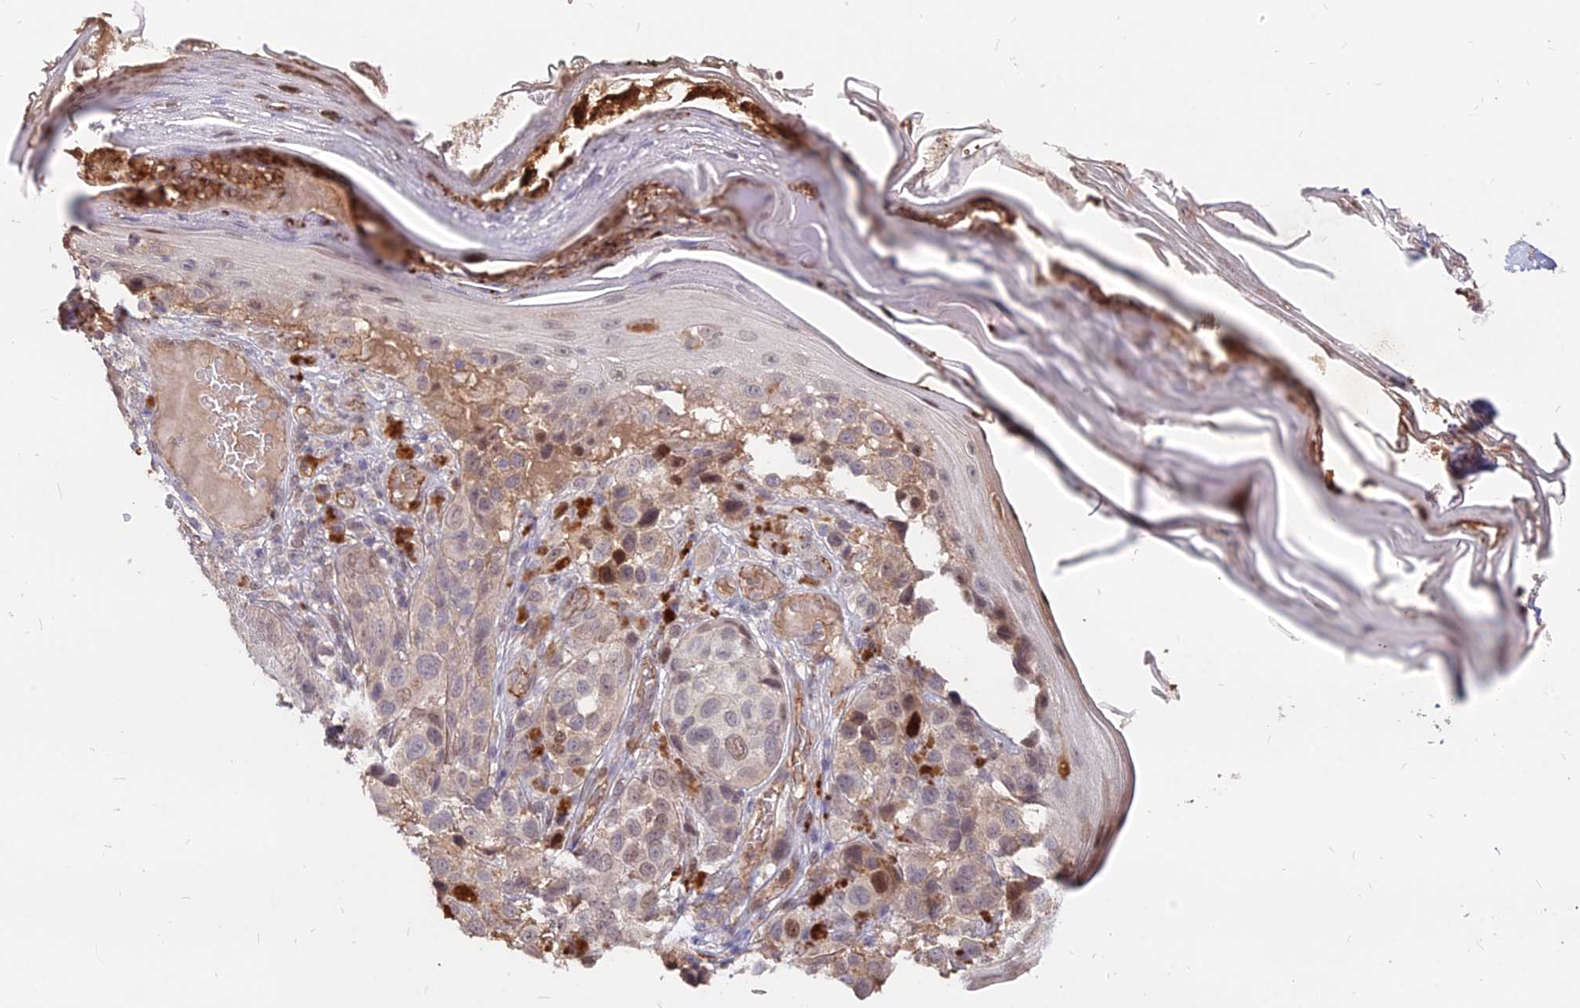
{"staining": {"intensity": "weak", "quantity": "25%-75%", "location": "nuclear"}, "tissue": "melanoma", "cell_type": "Tumor cells", "image_type": "cancer", "snomed": [{"axis": "morphology", "description": "Malignant melanoma, NOS"}, {"axis": "topography", "description": "Skin"}], "caption": "Immunohistochemistry of human malignant melanoma demonstrates low levels of weak nuclear positivity in about 25%-75% of tumor cells.", "gene": "C11orf68", "patient": {"sex": "male", "age": 38}}